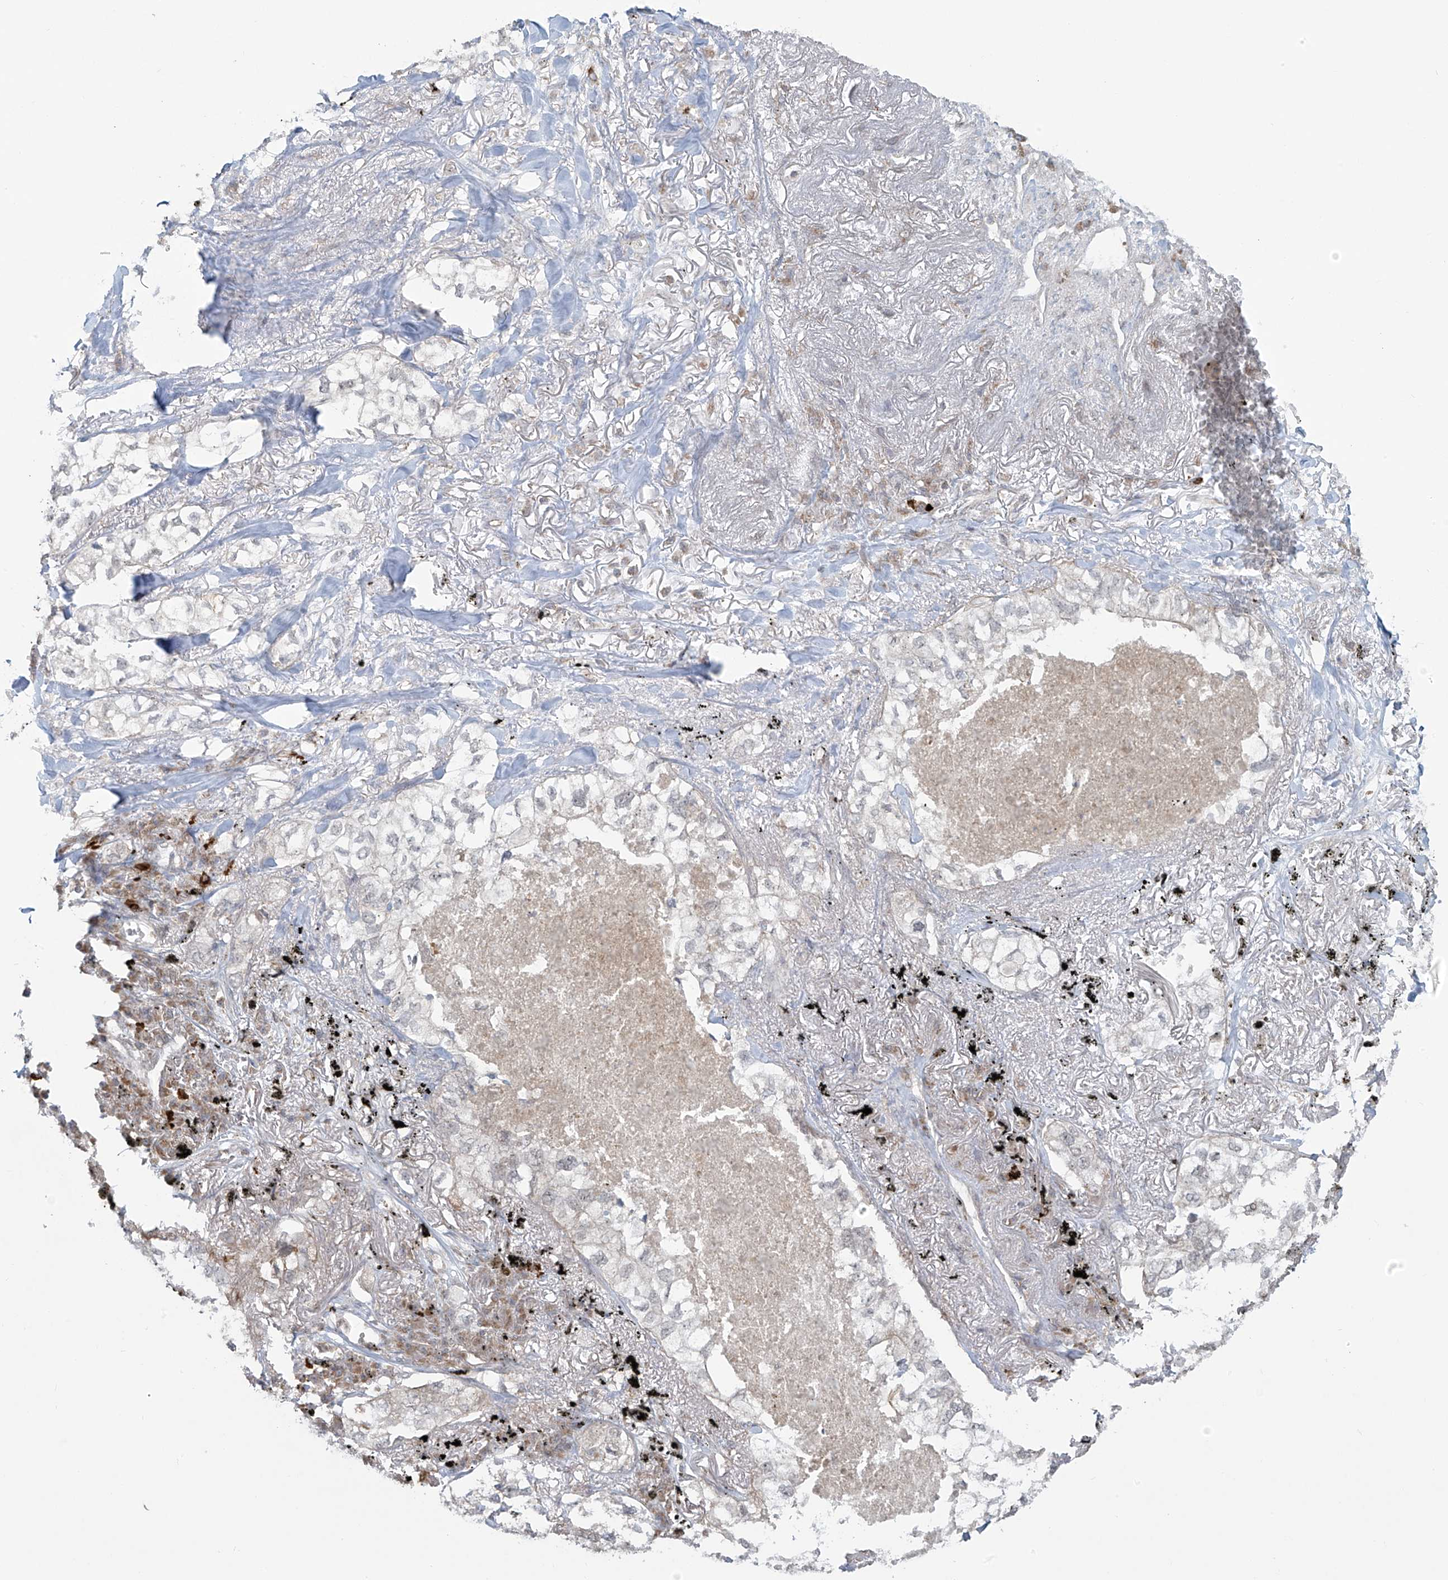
{"staining": {"intensity": "negative", "quantity": "none", "location": "none"}, "tissue": "lung cancer", "cell_type": "Tumor cells", "image_type": "cancer", "snomed": [{"axis": "morphology", "description": "Adenocarcinoma, NOS"}, {"axis": "topography", "description": "Lung"}], "caption": "There is no significant staining in tumor cells of lung cancer (adenocarcinoma). The staining is performed using DAB brown chromogen with nuclei counter-stained in using hematoxylin.", "gene": "HDDC2", "patient": {"sex": "male", "age": 65}}